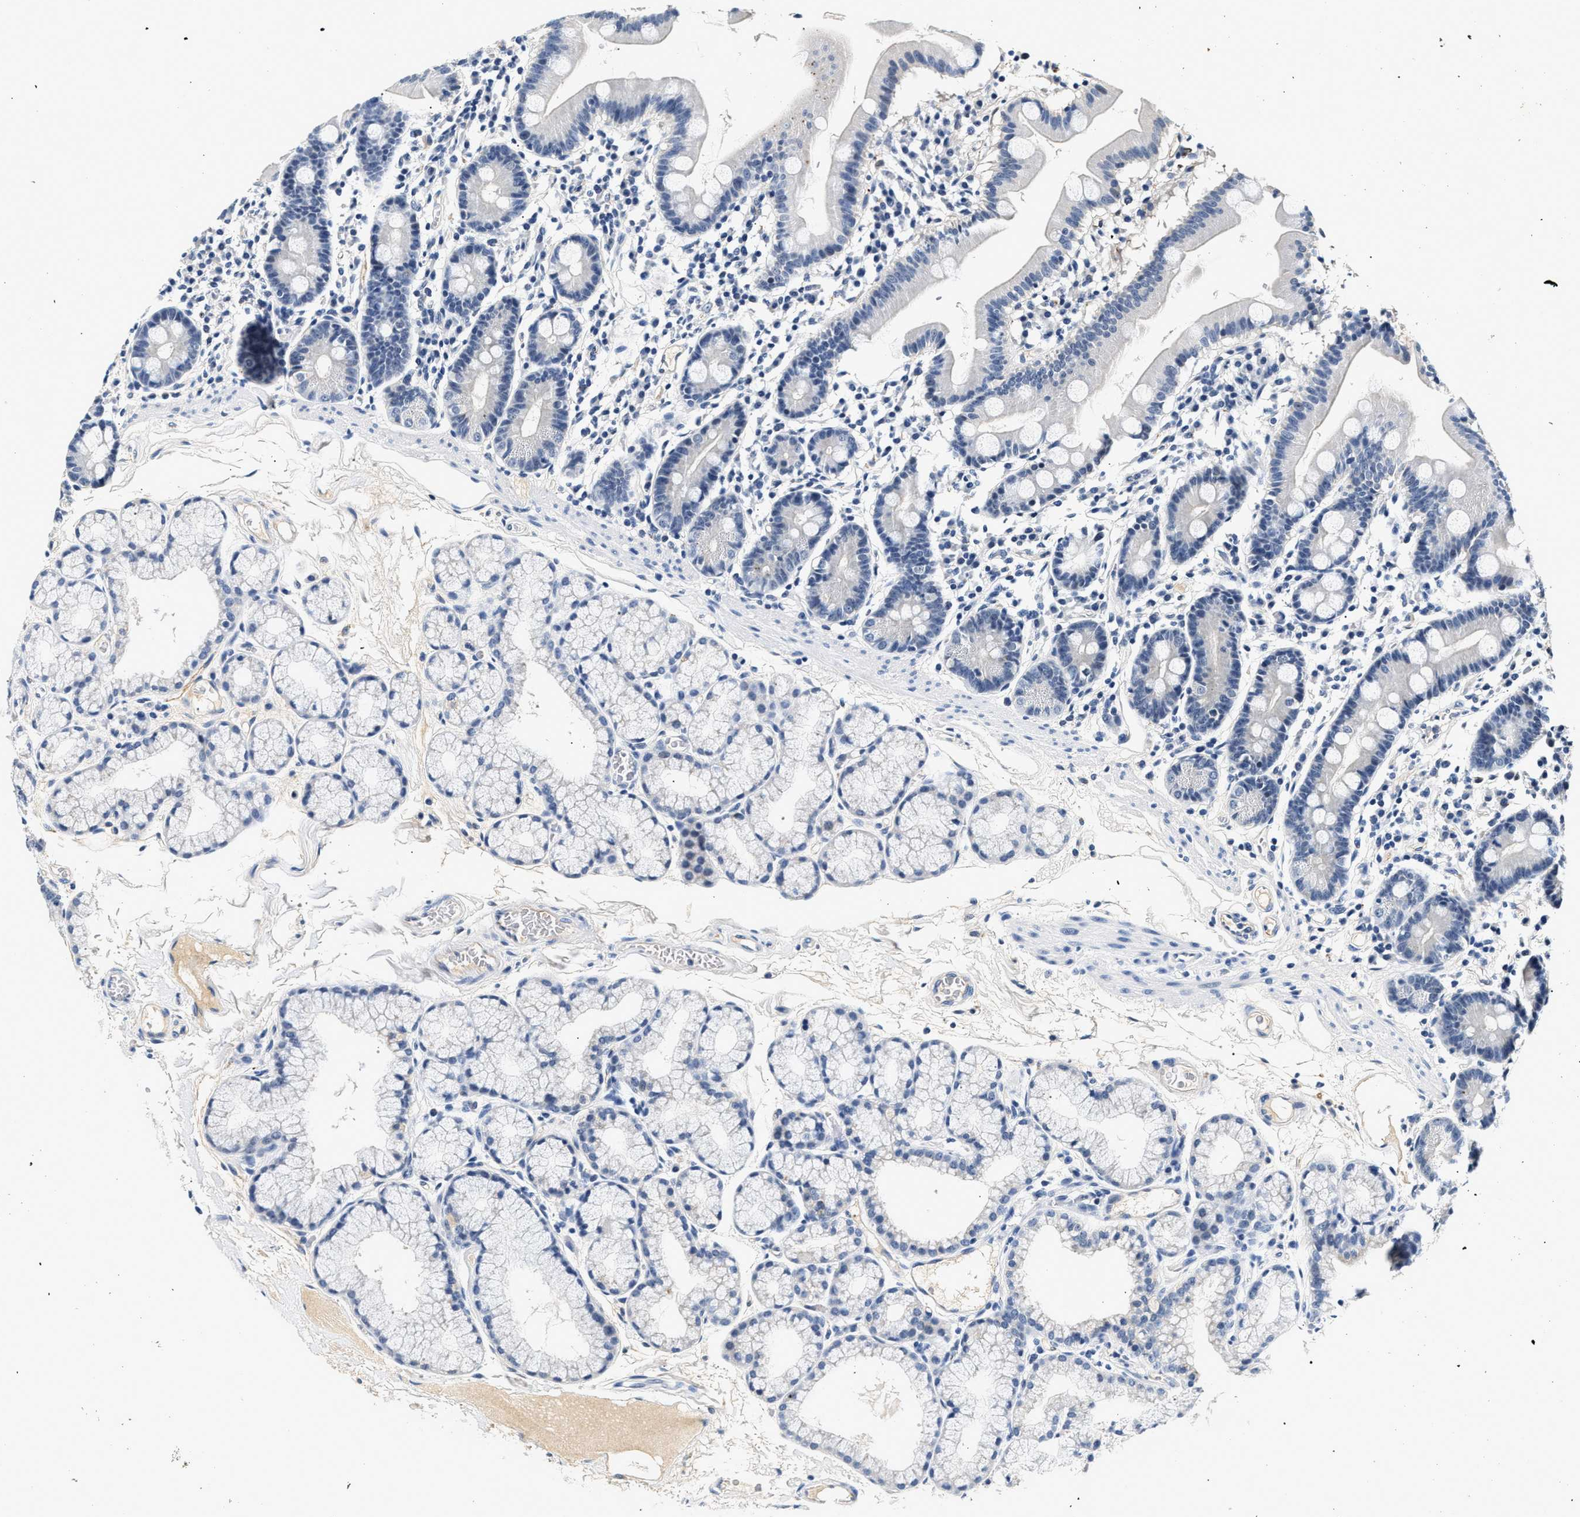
{"staining": {"intensity": "negative", "quantity": "none", "location": "none"}, "tissue": "duodenum", "cell_type": "Glandular cells", "image_type": "normal", "snomed": [{"axis": "morphology", "description": "Normal tissue, NOS"}, {"axis": "topography", "description": "Duodenum"}], "caption": "An immunohistochemistry (IHC) micrograph of benign duodenum is shown. There is no staining in glandular cells of duodenum.", "gene": "MED22", "patient": {"sex": "male", "age": 50}}